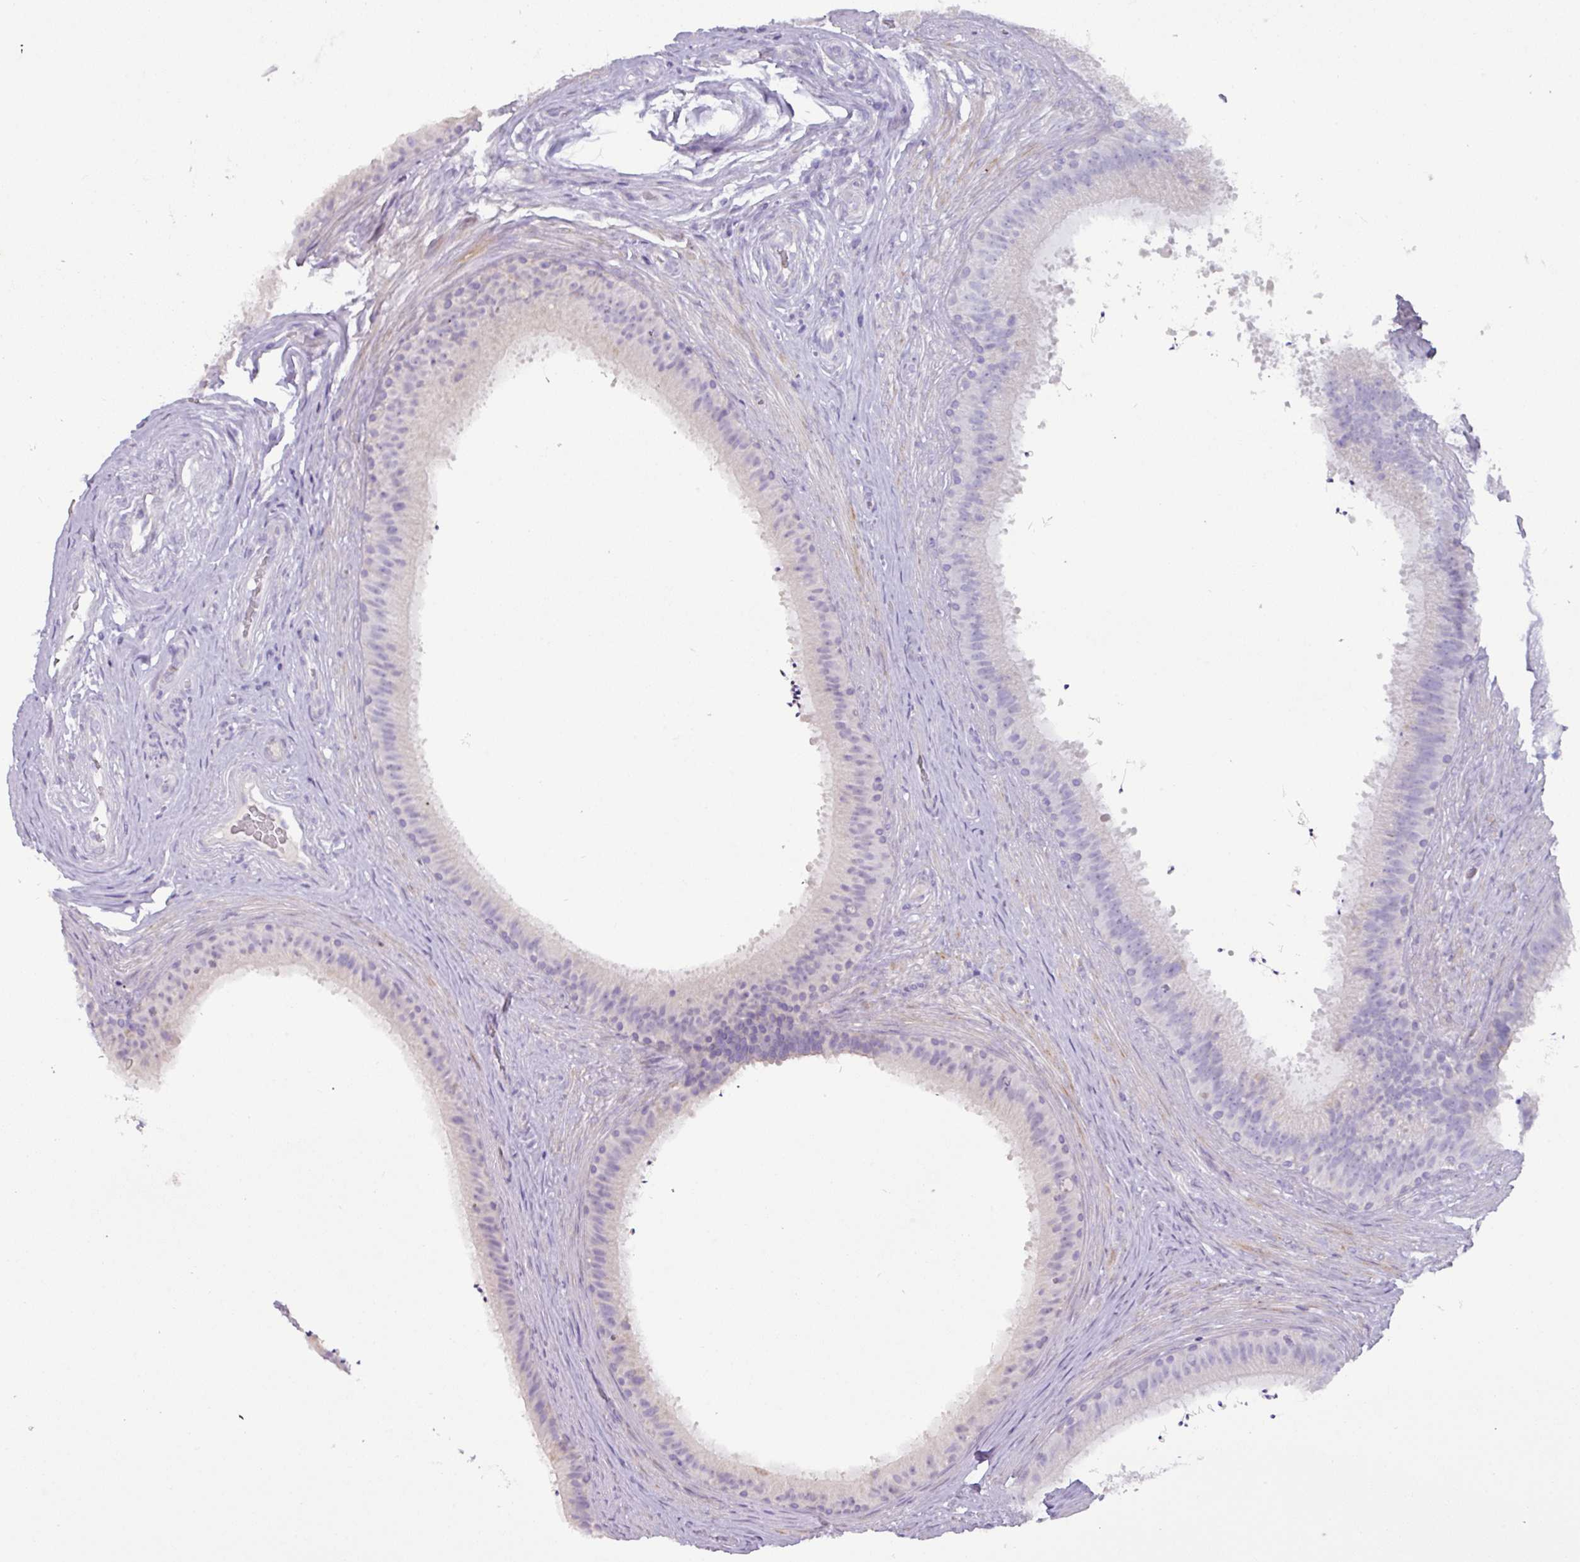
{"staining": {"intensity": "negative", "quantity": "none", "location": "none"}, "tissue": "epididymis", "cell_type": "Glandular cells", "image_type": "normal", "snomed": [{"axis": "morphology", "description": "Normal tissue, NOS"}, {"axis": "topography", "description": "Testis"}, {"axis": "topography", "description": "Epididymis"}], "caption": "Micrograph shows no protein staining in glandular cells of normal epididymis. (Immunohistochemistry (ihc), brightfield microscopy, high magnification).", "gene": "RGS16", "patient": {"sex": "male", "age": 41}}